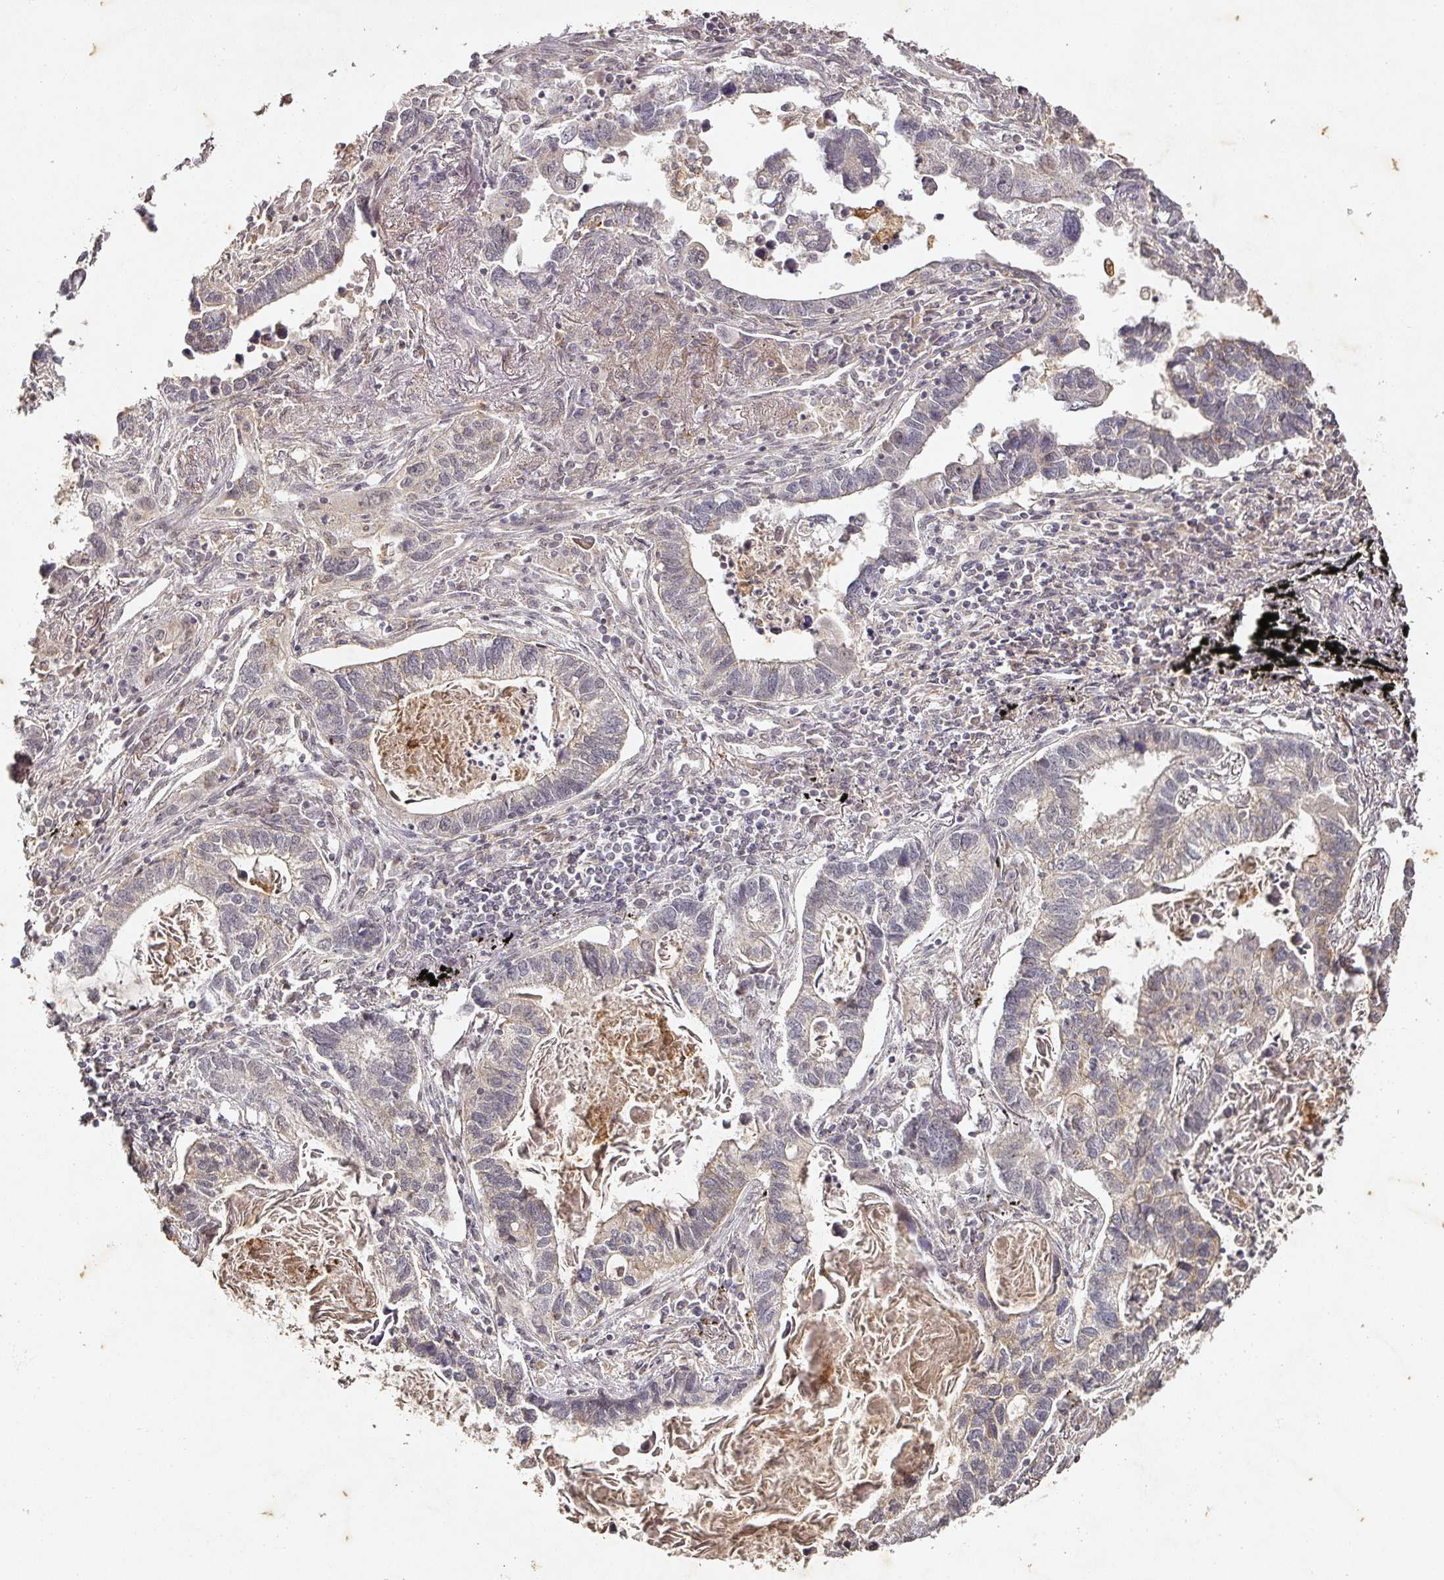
{"staining": {"intensity": "weak", "quantity": "<25%", "location": "cytoplasmic/membranous"}, "tissue": "lung cancer", "cell_type": "Tumor cells", "image_type": "cancer", "snomed": [{"axis": "morphology", "description": "Adenocarcinoma, NOS"}, {"axis": "topography", "description": "Lung"}], "caption": "Lung cancer (adenocarcinoma) was stained to show a protein in brown. There is no significant staining in tumor cells.", "gene": "CAPN5", "patient": {"sex": "male", "age": 67}}